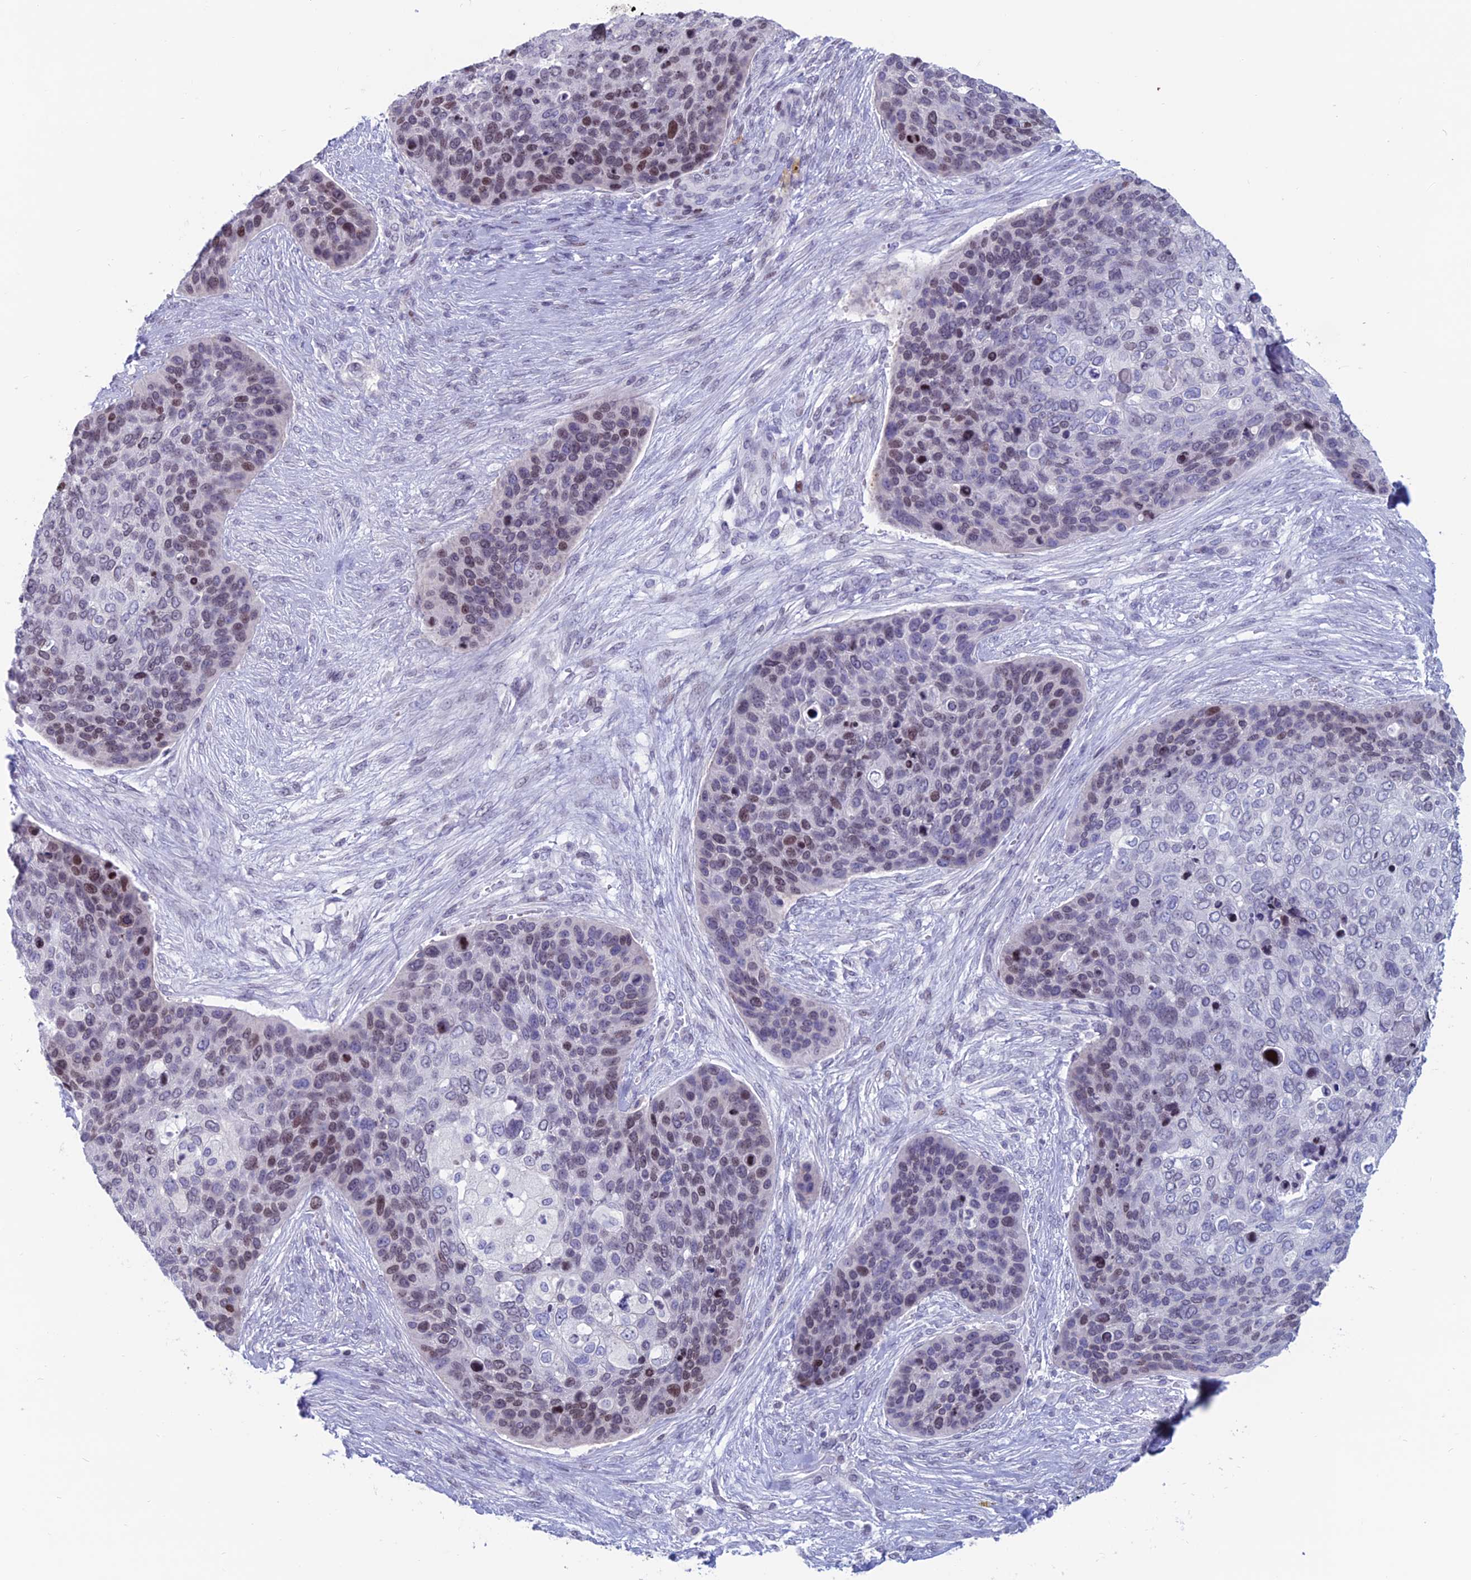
{"staining": {"intensity": "moderate", "quantity": "<25%", "location": "nuclear"}, "tissue": "skin cancer", "cell_type": "Tumor cells", "image_type": "cancer", "snomed": [{"axis": "morphology", "description": "Basal cell carcinoma"}, {"axis": "topography", "description": "Skin"}], "caption": "Basal cell carcinoma (skin) was stained to show a protein in brown. There is low levels of moderate nuclear expression in about <25% of tumor cells.", "gene": "CERS6", "patient": {"sex": "female", "age": 74}}